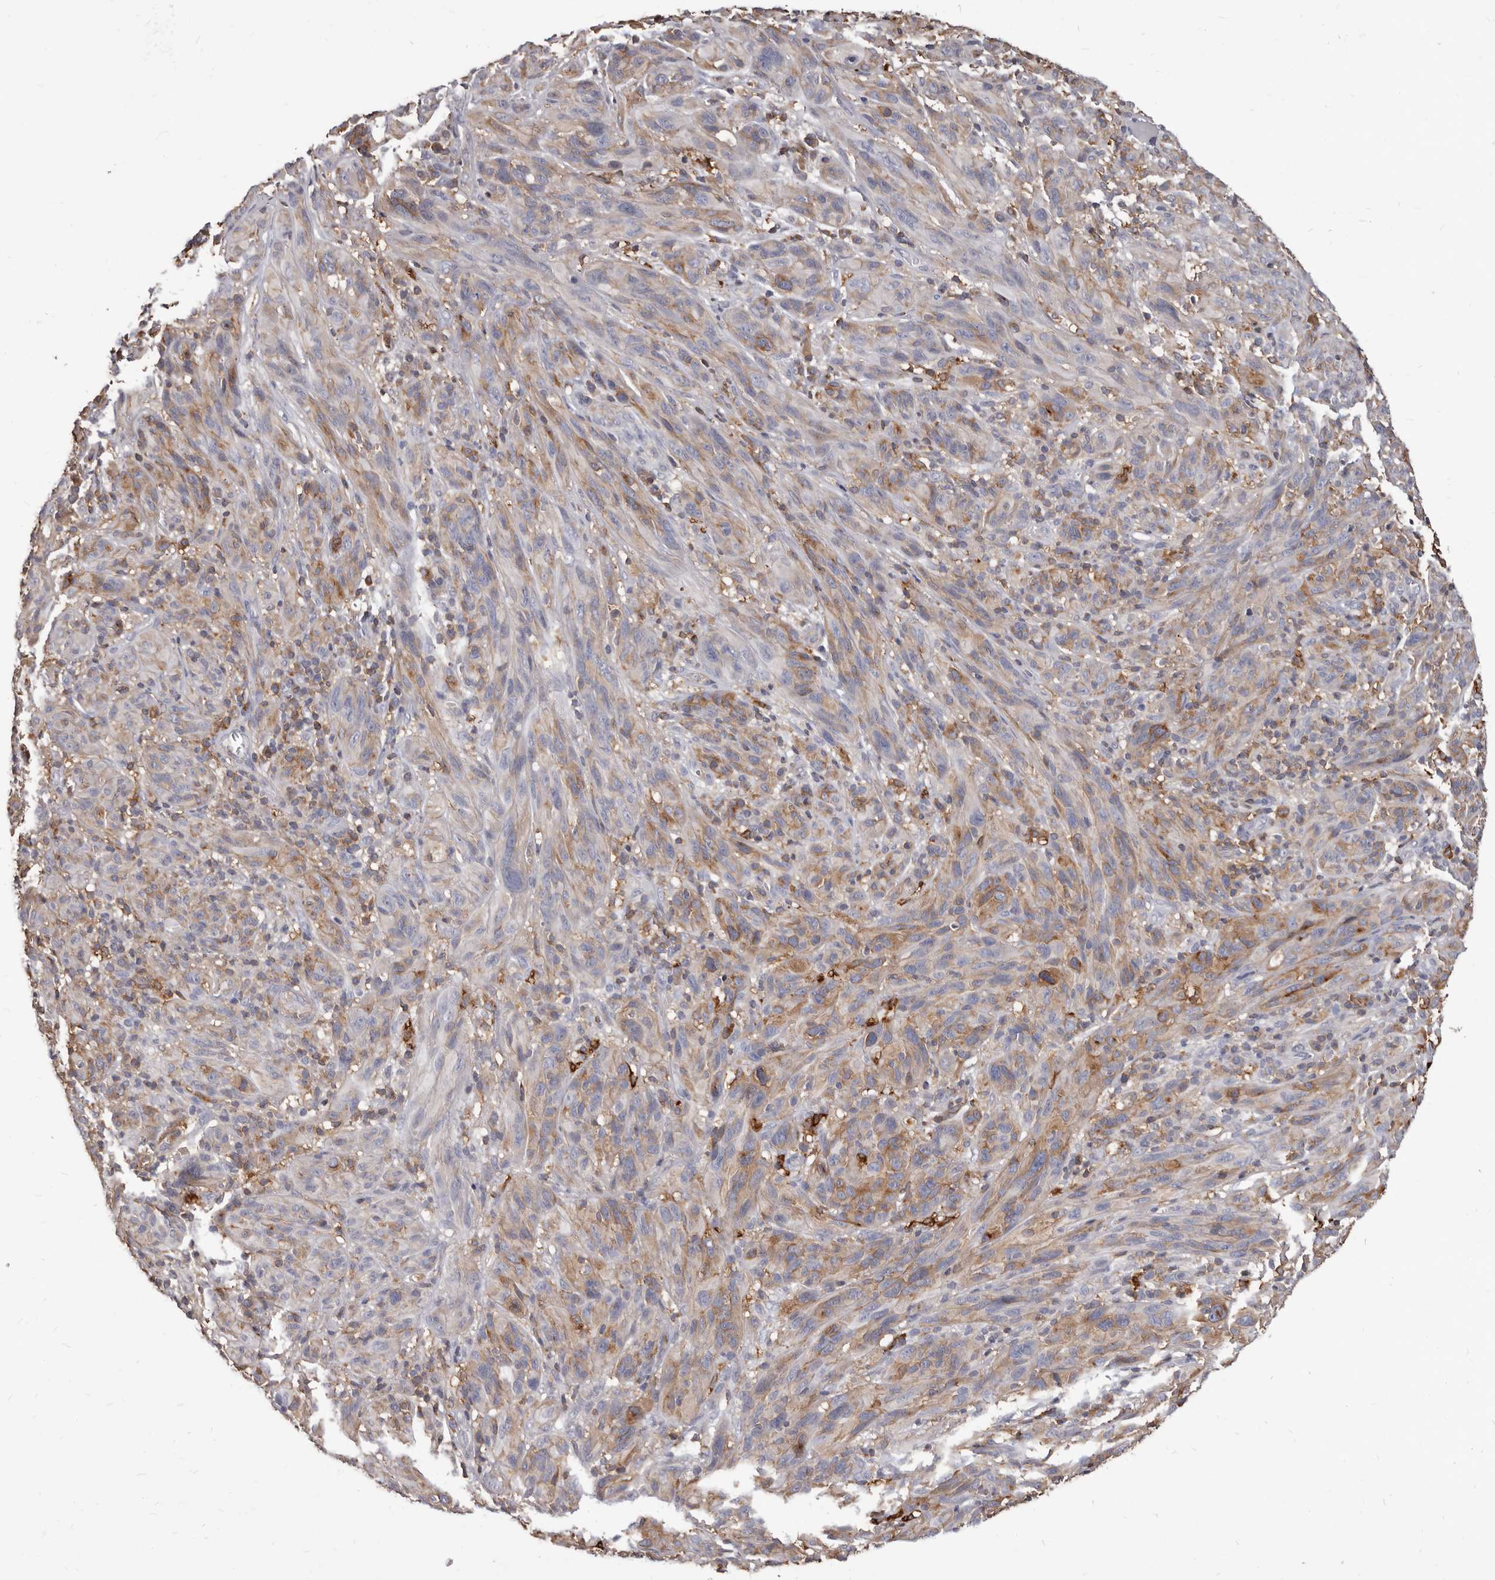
{"staining": {"intensity": "weak", "quantity": "25%-75%", "location": "cytoplasmic/membranous"}, "tissue": "melanoma", "cell_type": "Tumor cells", "image_type": "cancer", "snomed": [{"axis": "morphology", "description": "Malignant melanoma, NOS"}, {"axis": "topography", "description": "Skin of head"}], "caption": "An IHC photomicrograph of tumor tissue is shown. Protein staining in brown shows weak cytoplasmic/membranous positivity in melanoma within tumor cells.", "gene": "NIBAN1", "patient": {"sex": "male", "age": 96}}